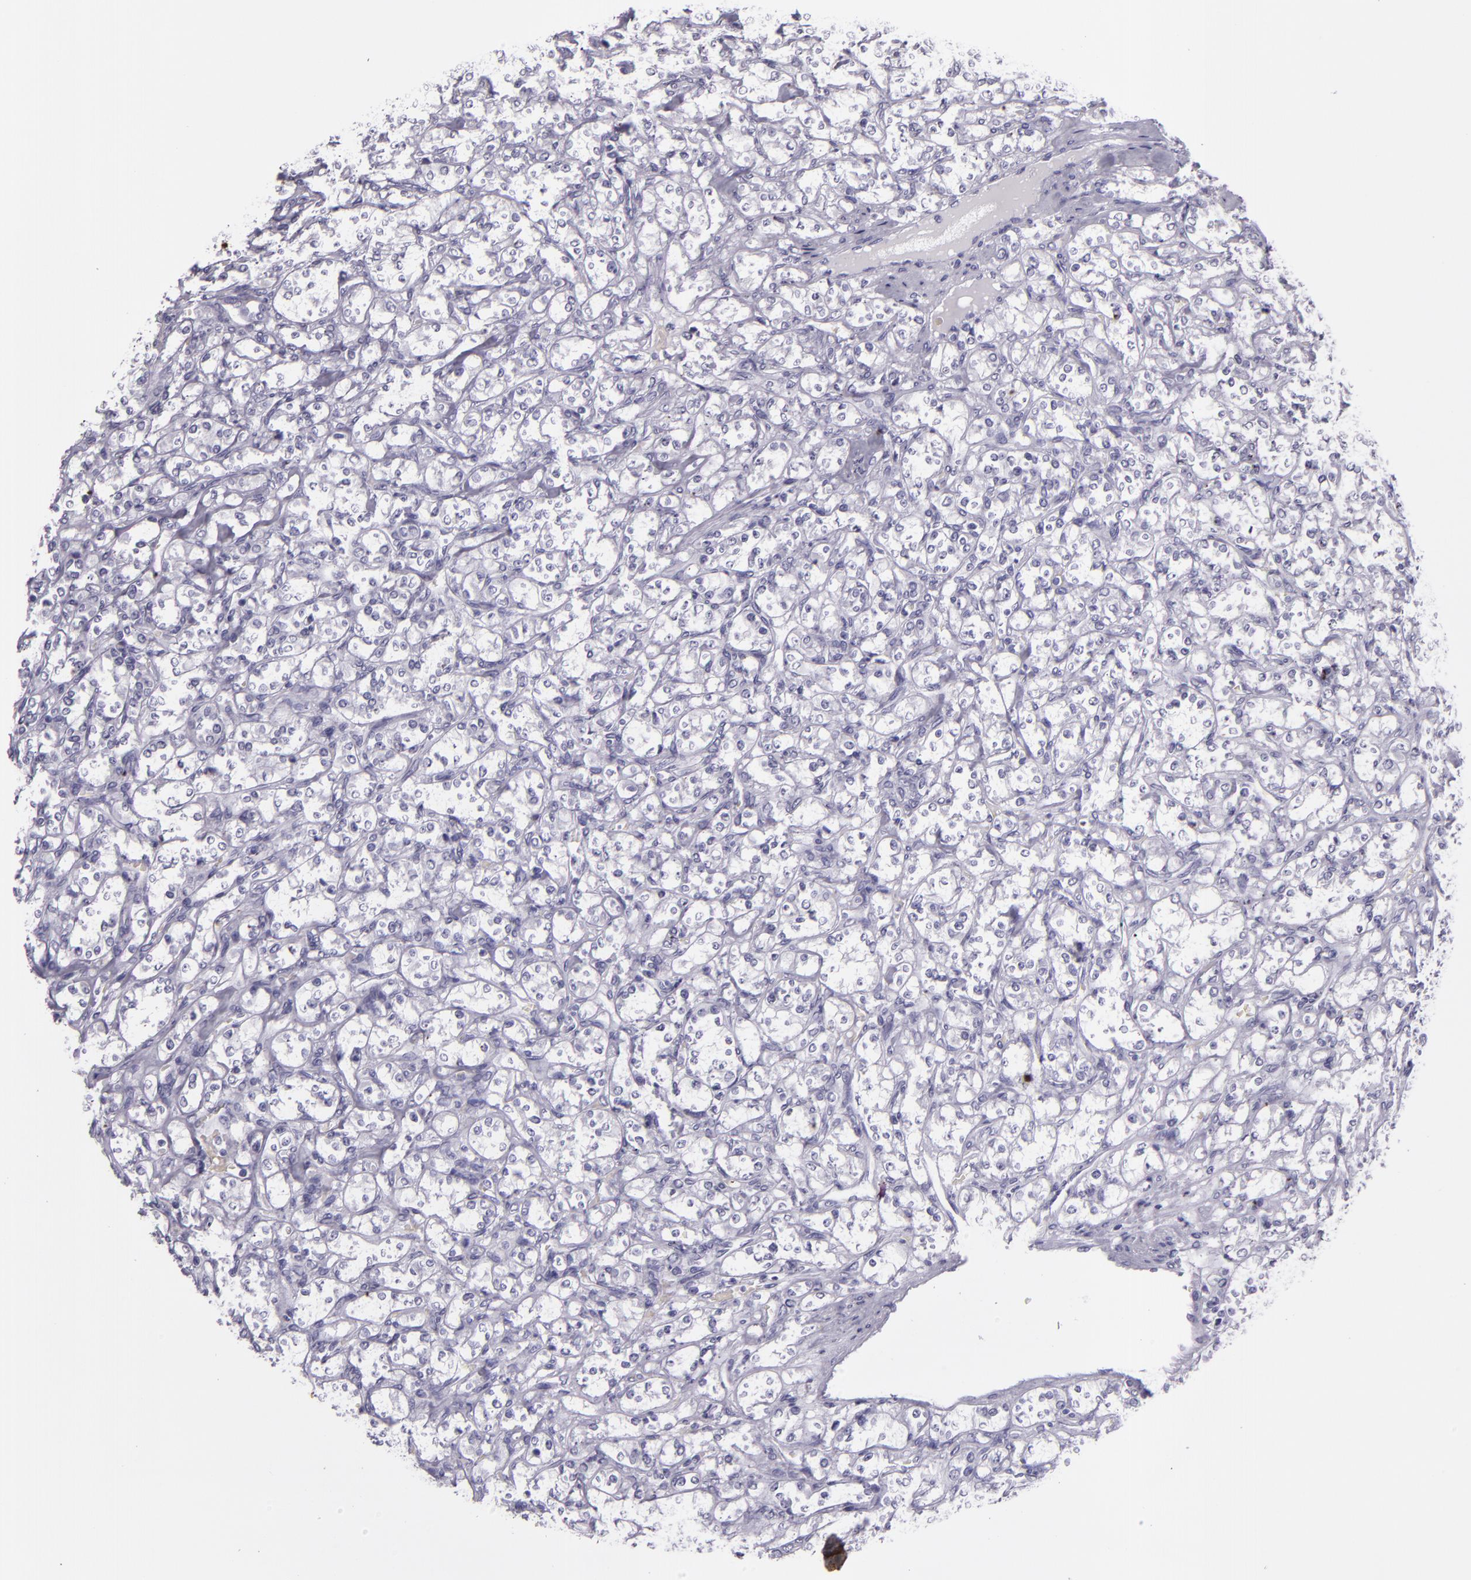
{"staining": {"intensity": "negative", "quantity": "none", "location": "none"}, "tissue": "renal cancer", "cell_type": "Tumor cells", "image_type": "cancer", "snomed": [{"axis": "morphology", "description": "Adenocarcinoma, NOS"}, {"axis": "topography", "description": "Kidney"}], "caption": "IHC photomicrograph of human renal cancer (adenocarcinoma) stained for a protein (brown), which exhibits no expression in tumor cells. (Immunohistochemistry, brightfield microscopy, high magnification).", "gene": "CR2", "patient": {"sex": "male", "age": 77}}